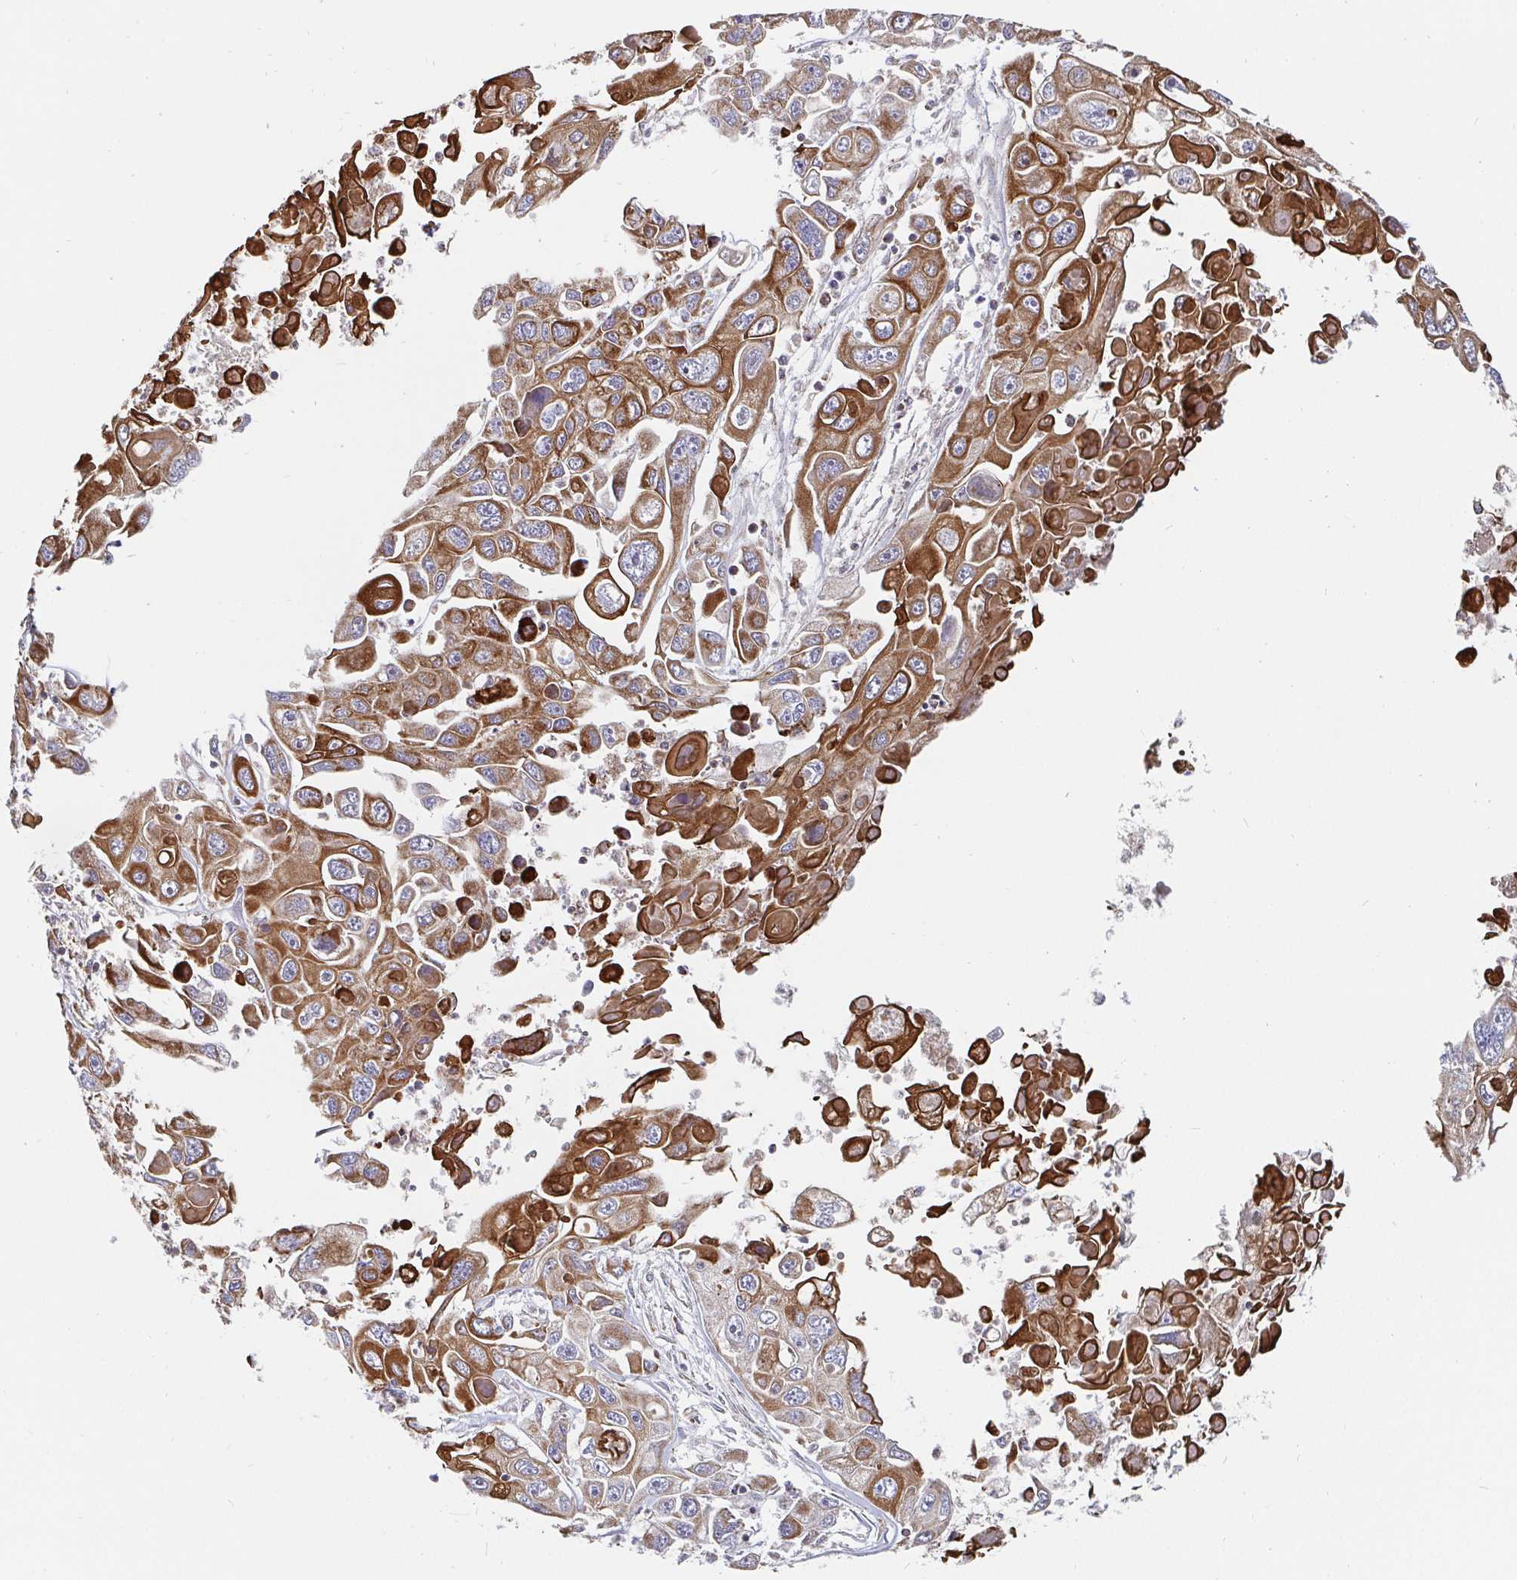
{"staining": {"intensity": "strong", "quantity": ">75%", "location": "cytoplasmic/membranous"}, "tissue": "pancreatic cancer", "cell_type": "Tumor cells", "image_type": "cancer", "snomed": [{"axis": "morphology", "description": "Adenocarcinoma, NOS"}, {"axis": "topography", "description": "Pancreas"}], "caption": "Immunohistochemical staining of pancreatic cancer demonstrates high levels of strong cytoplasmic/membranous protein staining in approximately >75% of tumor cells.", "gene": "PDF", "patient": {"sex": "male", "age": 70}}